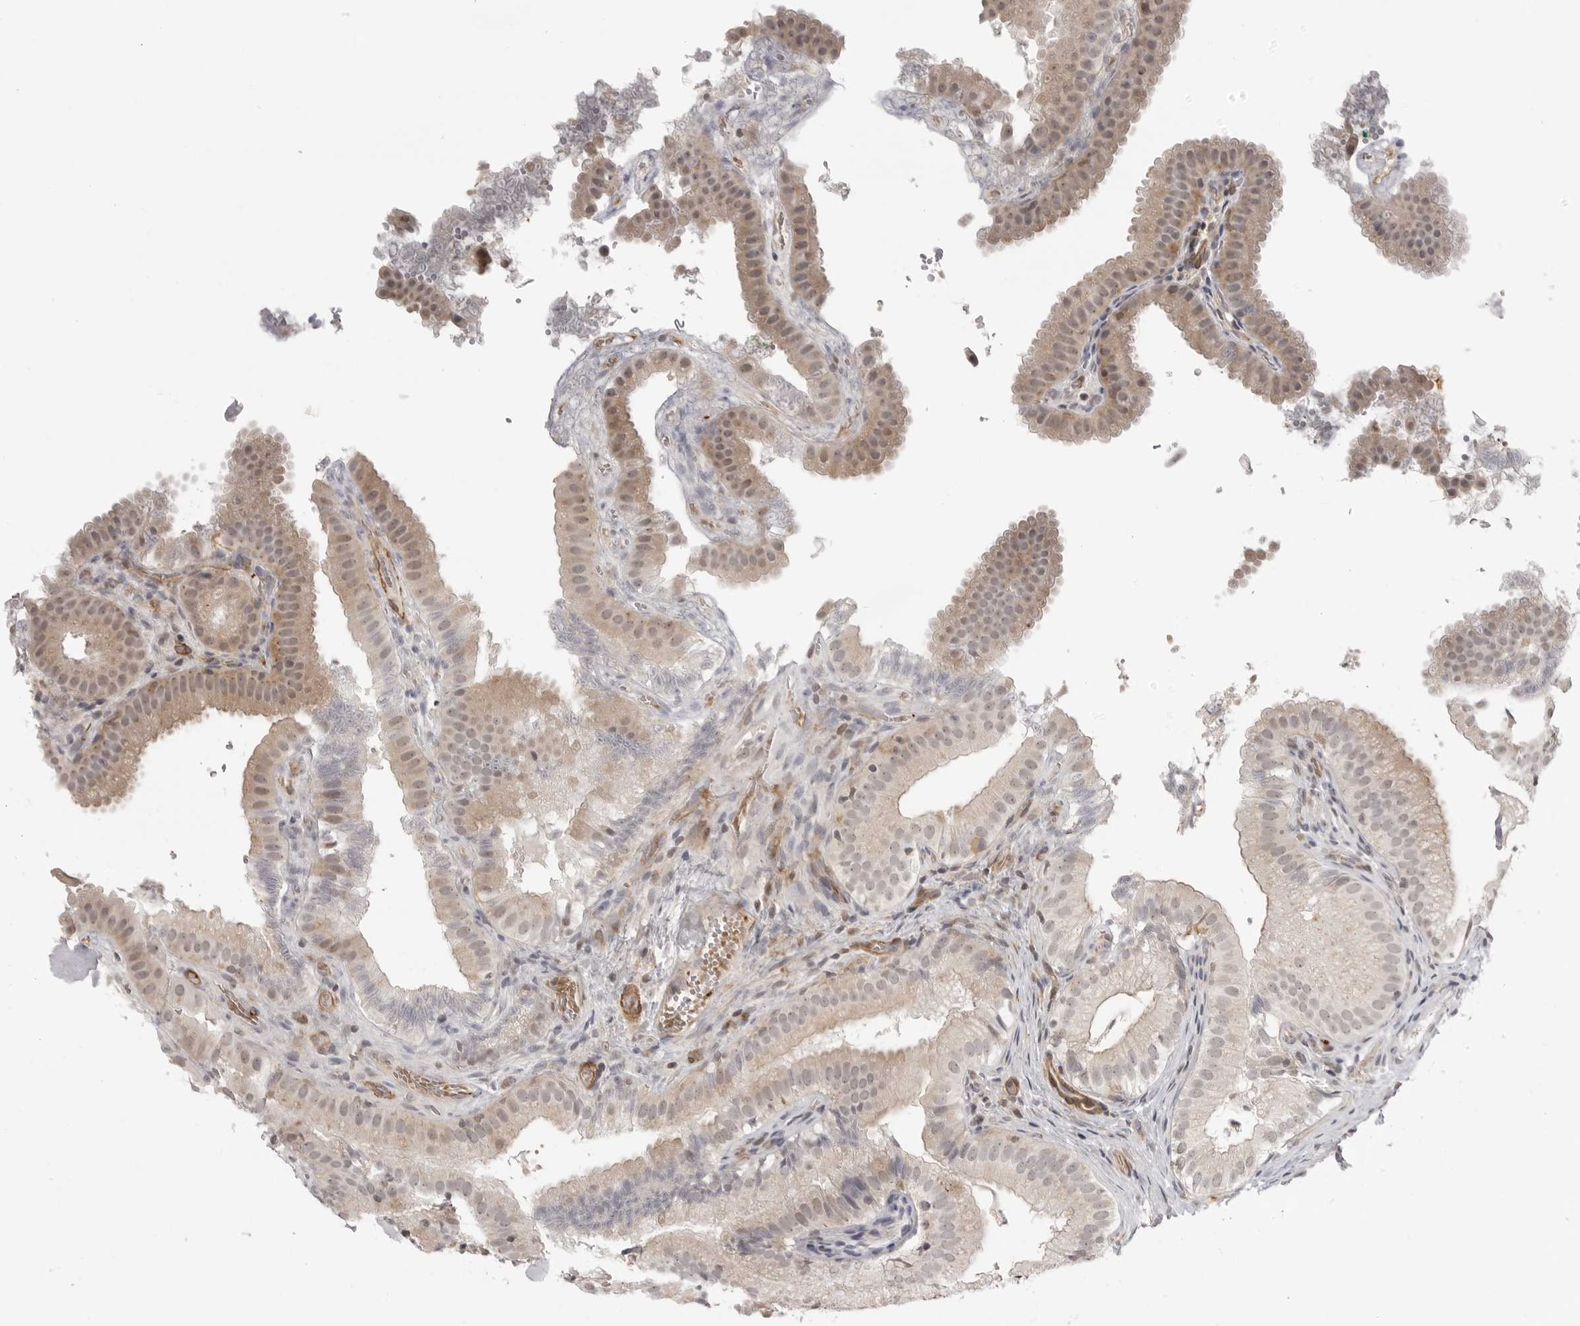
{"staining": {"intensity": "weak", "quantity": "25%-75%", "location": "cytoplasmic/membranous,nuclear"}, "tissue": "gallbladder", "cell_type": "Glandular cells", "image_type": "normal", "snomed": [{"axis": "morphology", "description": "Normal tissue, NOS"}, {"axis": "topography", "description": "Gallbladder"}], "caption": "Immunohistochemistry micrograph of unremarkable gallbladder: human gallbladder stained using immunohistochemistry (IHC) reveals low levels of weak protein expression localized specifically in the cytoplasmic/membranous,nuclear of glandular cells, appearing as a cytoplasmic/membranous,nuclear brown color.", "gene": "TUT4", "patient": {"sex": "female", "age": 30}}